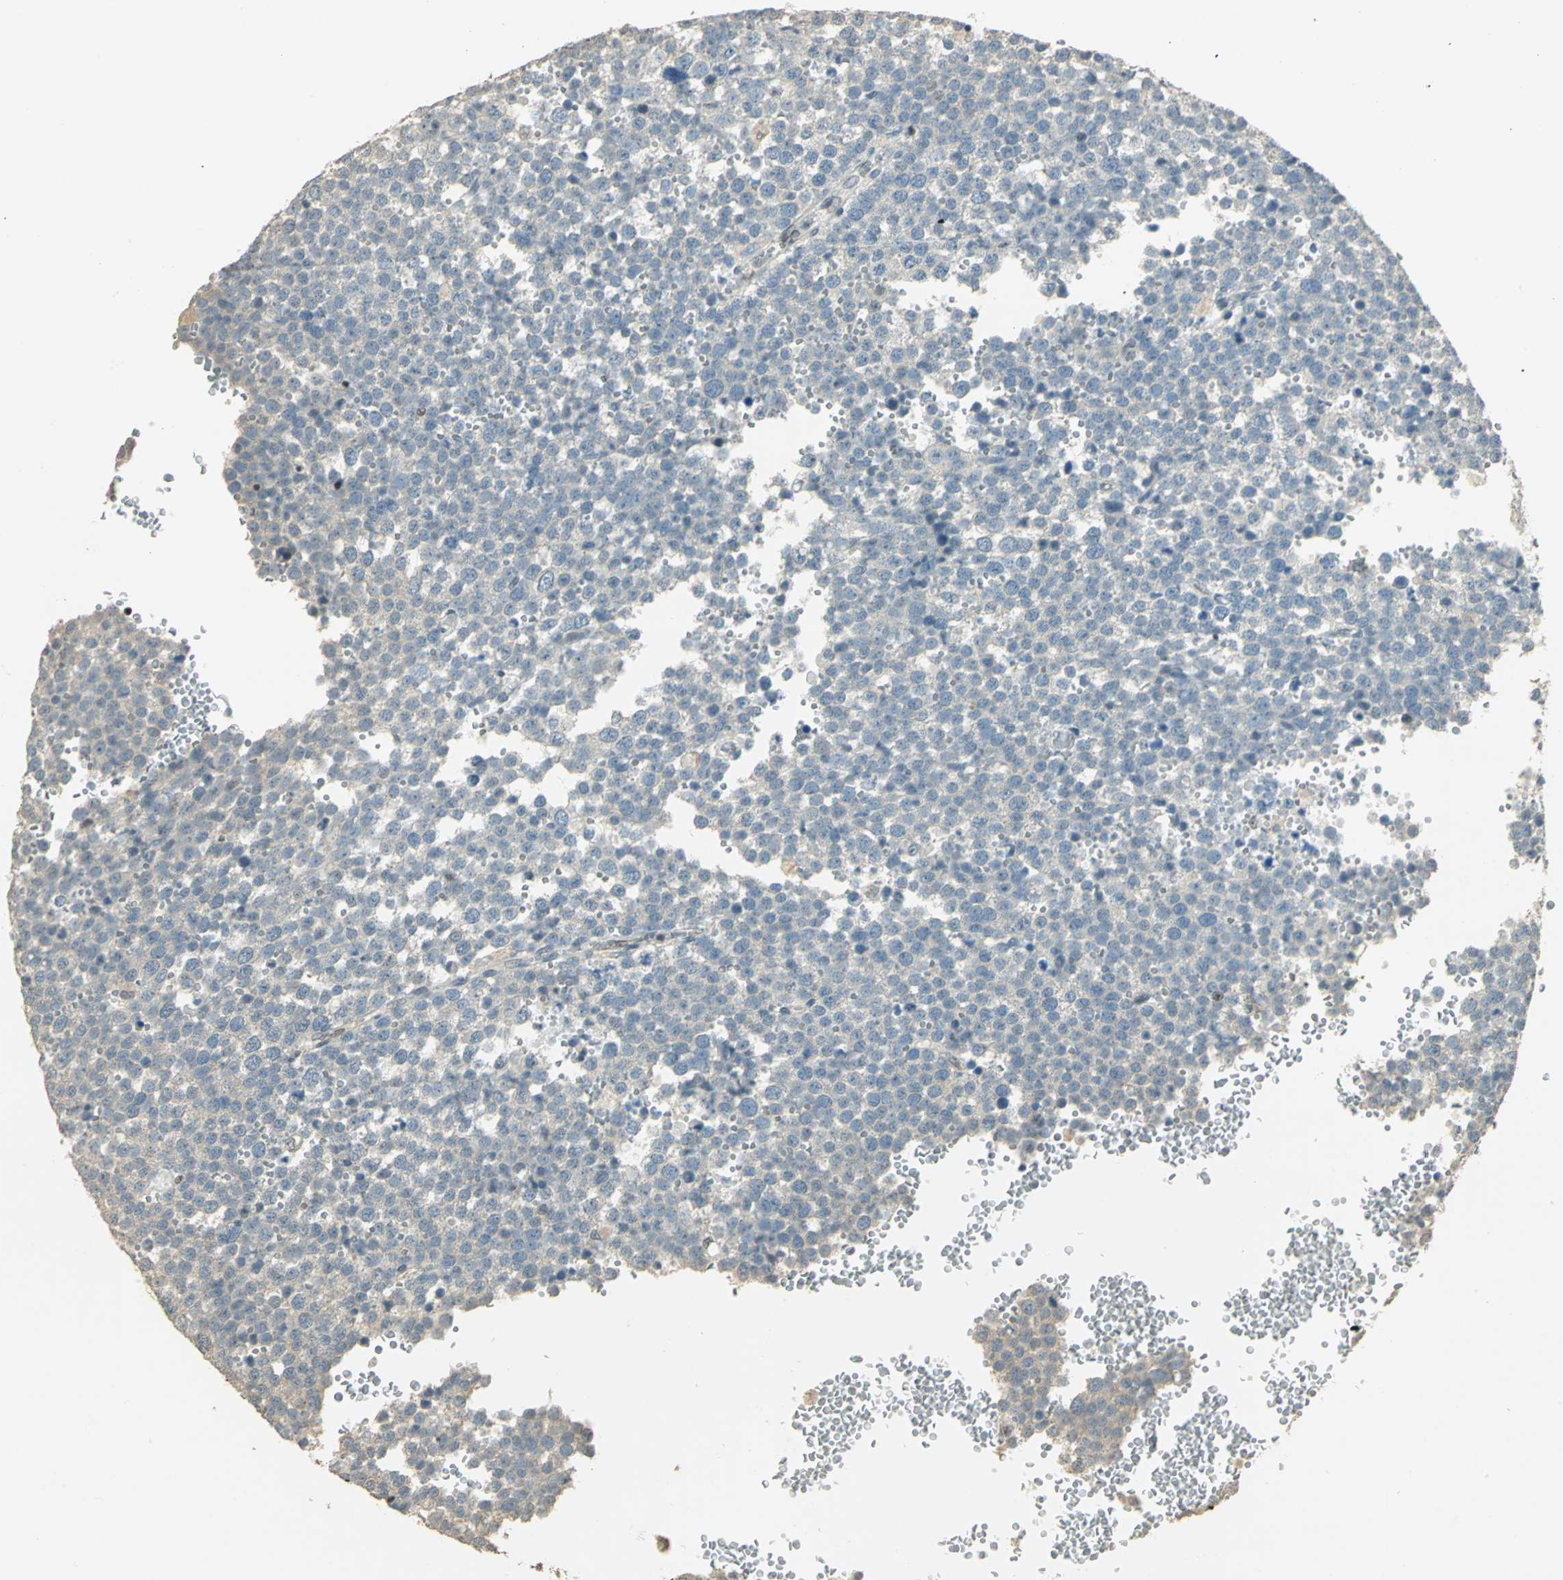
{"staining": {"intensity": "negative", "quantity": "none", "location": "none"}, "tissue": "testis cancer", "cell_type": "Tumor cells", "image_type": "cancer", "snomed": [{"axis": "morphology", "description": "Seminoma, NOS"}, {"axis": "topography", "description": "Testis"}], "caption": "This is a image of immunohistochemistry staining of testis cancer, which shows no positivity in tumor cells.", "gene": "ELF1", "patient": {"sex": "male", "age": 71}}